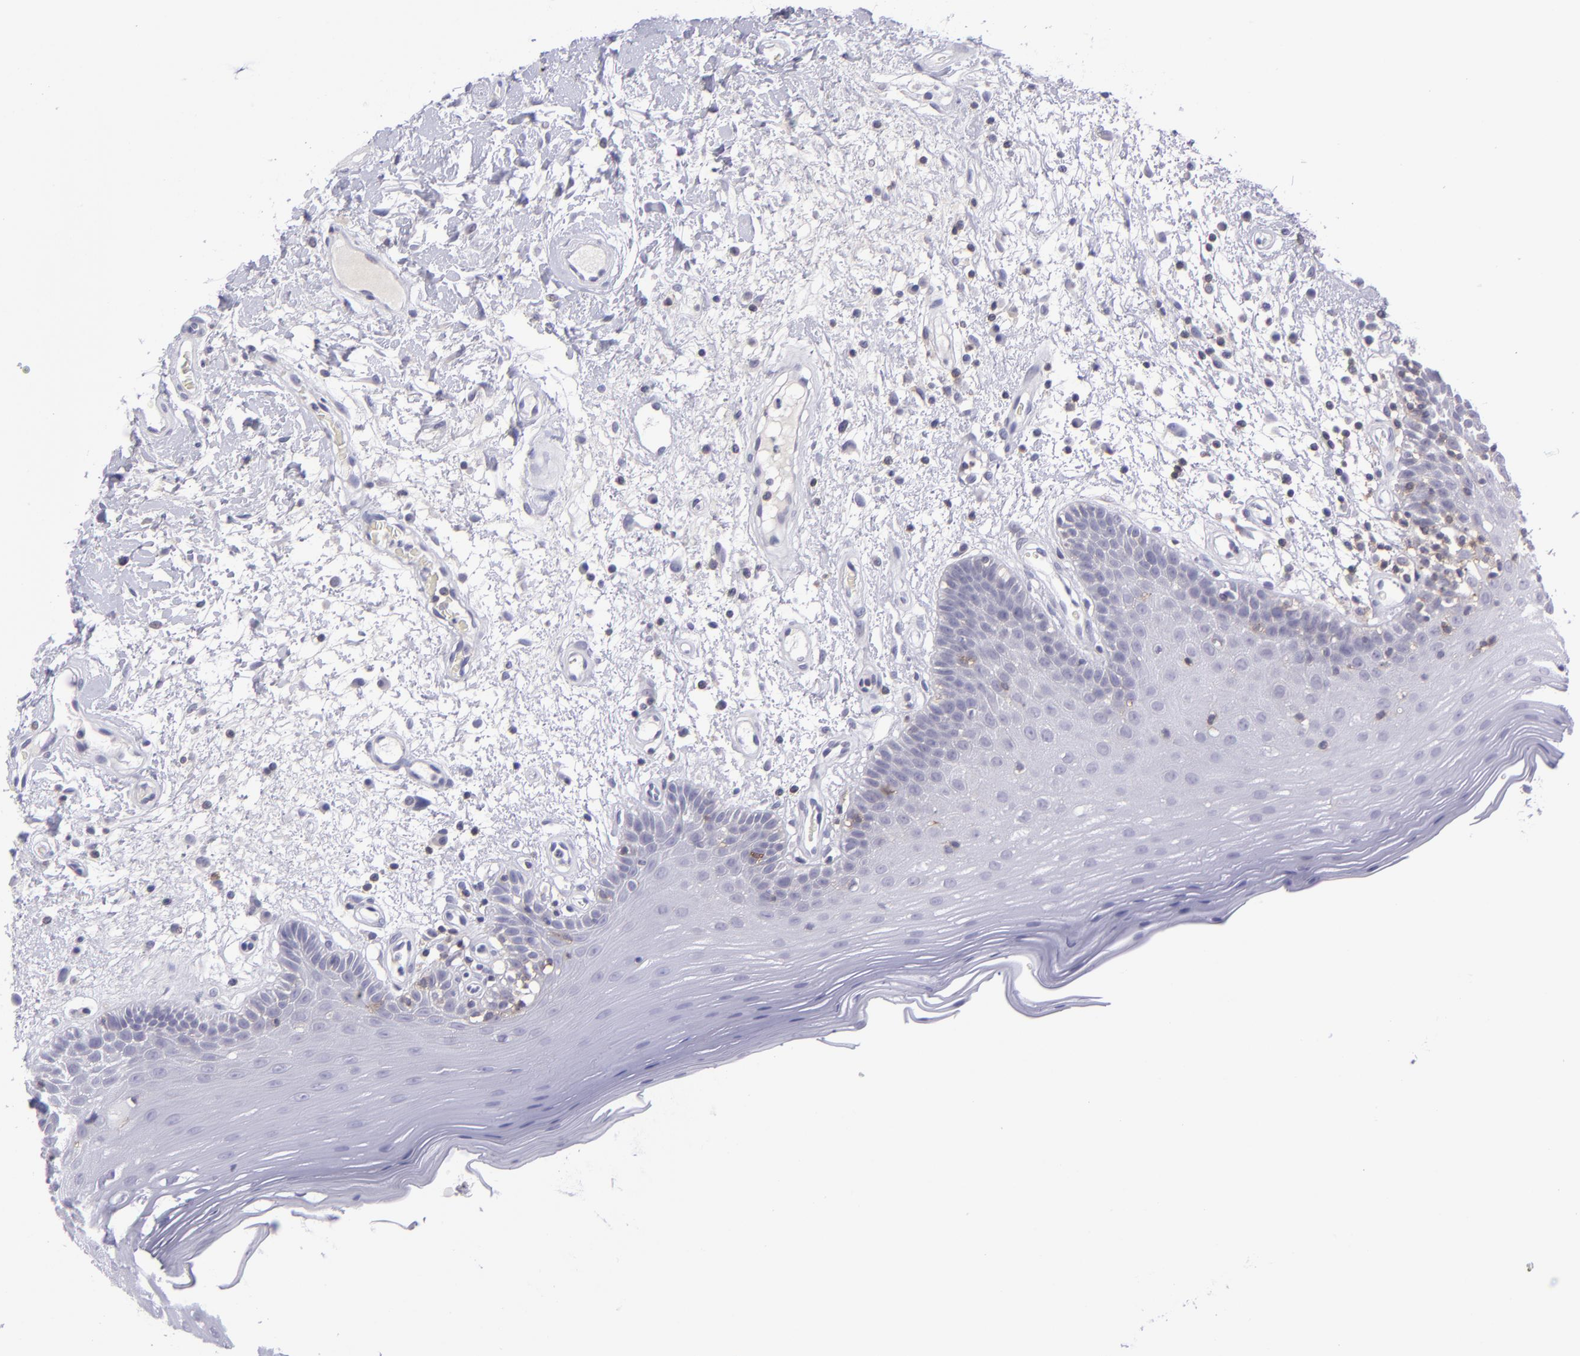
{"staining": {"intensity": "negative", "quantity": "none", "location": "none"}, "tissue": "oral mucosa", "cell_type": "Squamous epithelial cells", "image_type": "normal", "snomed": [{"axis": "morphology", "description": "Normal tissue, NOS"}, {"axis": "morphology", "description": "Squamous cell carcinoma, NOS"}, {"axis": "topography", "description": "Skeletal muscle"}, {"axis": "topography", "description": "Oral tissue"}, {"axis": "topography", "description": "Head-Neck"}], "caption": "IHC image of normal human oral mucosa stained for a protein (brown), which displays no staining in squamous epithelial cells.", "gene": "CD48", "patient": {"sex": "male", "age": 71}}